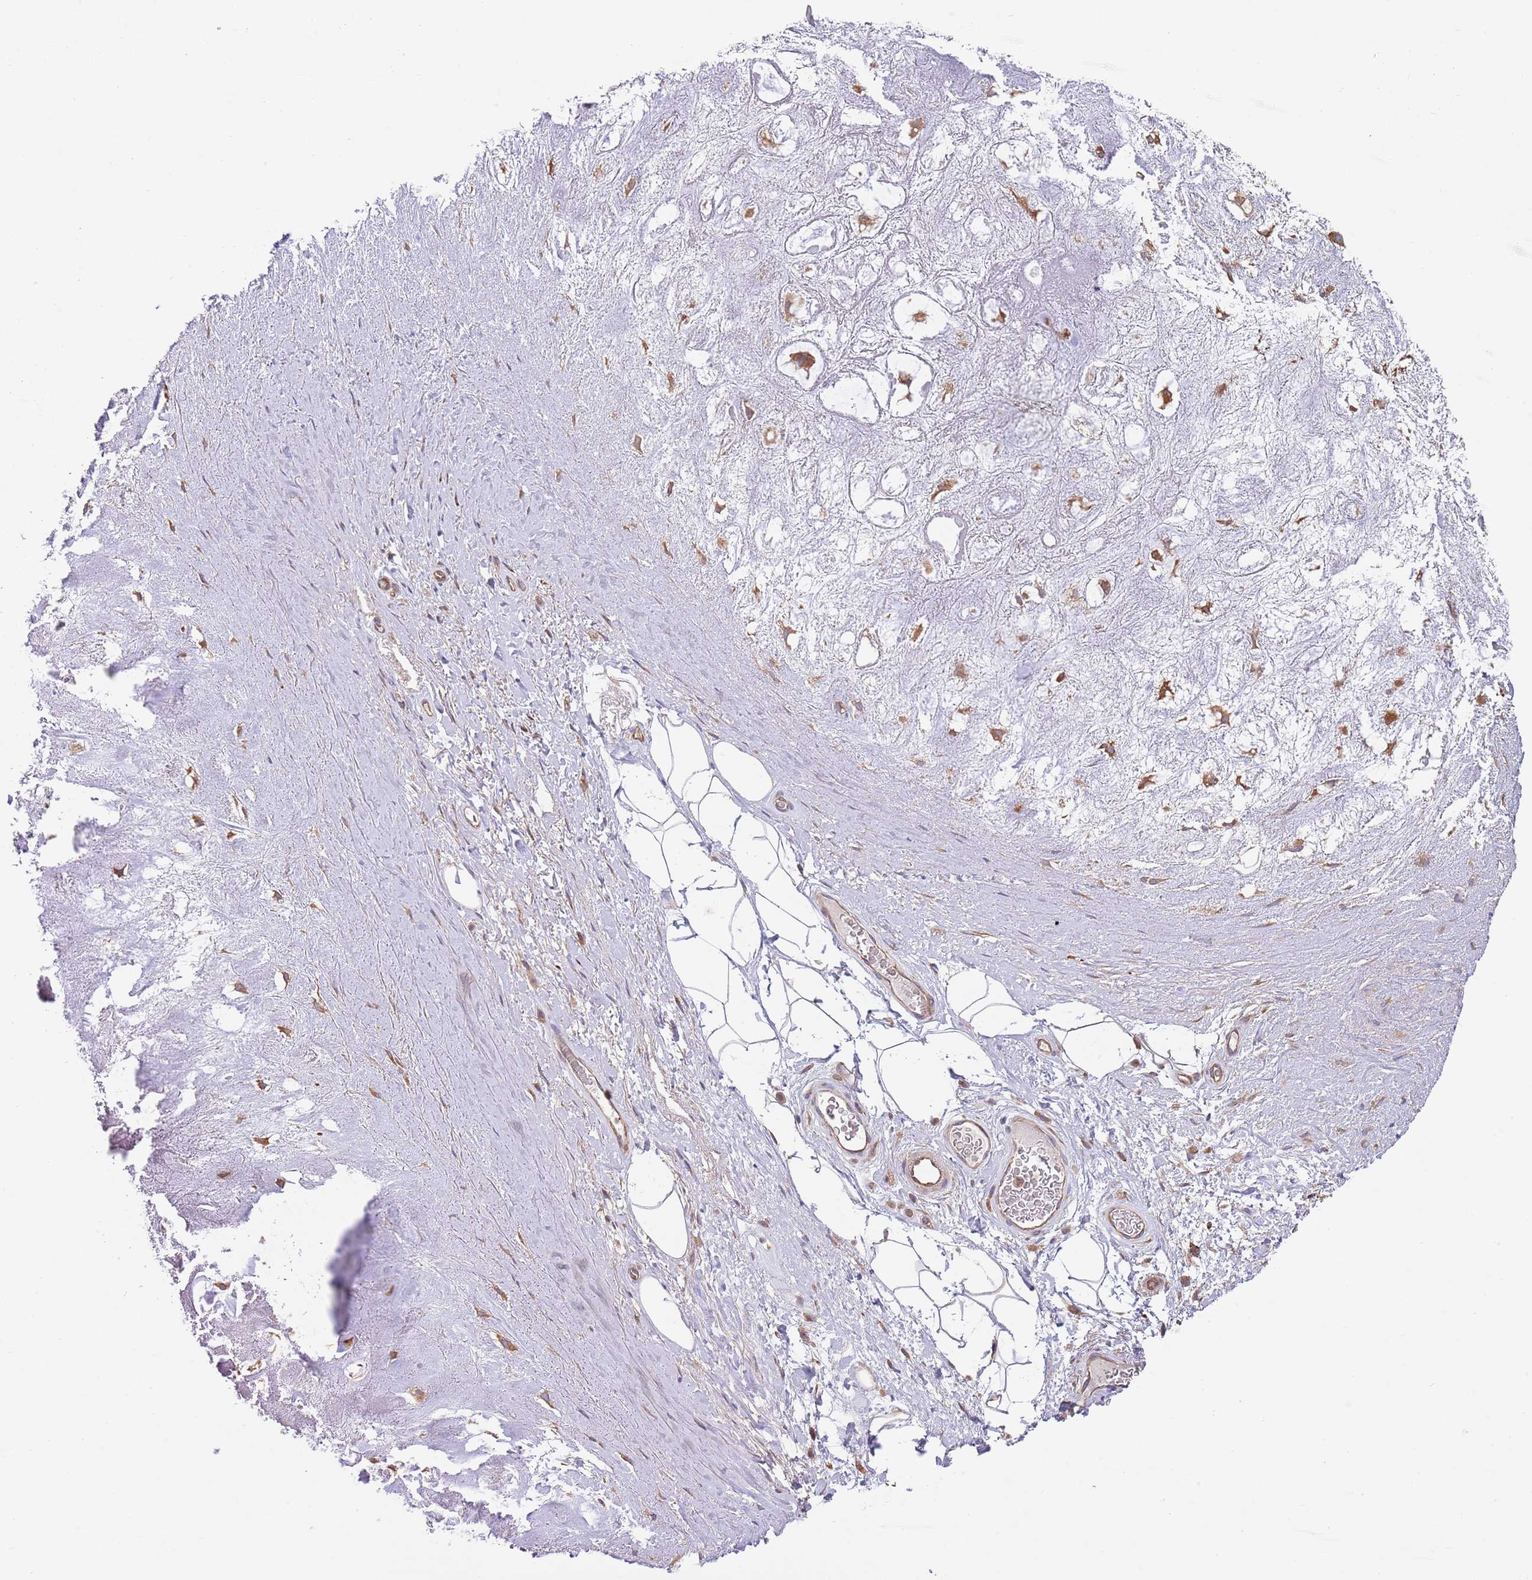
{"staining": {"intensity": "negative", "quantity": "none", "location": "none"}, "tissue": "adipose tissue", "cell_type": "Adipocytes", "image_type": "normal", "snomed": [{"axis": "morphology", "description": "Normal tissue, NOS"}, {"axis": "topography", "description": "Cartilage tissue"}], "caption": "This is an immunohistochemistry (IHC) photomicrograph of unremarkable adipose tissue. There is no expression in adipocytes.", "gene": "EIF3F", "patient": {"sex": "male", "age": 81}}